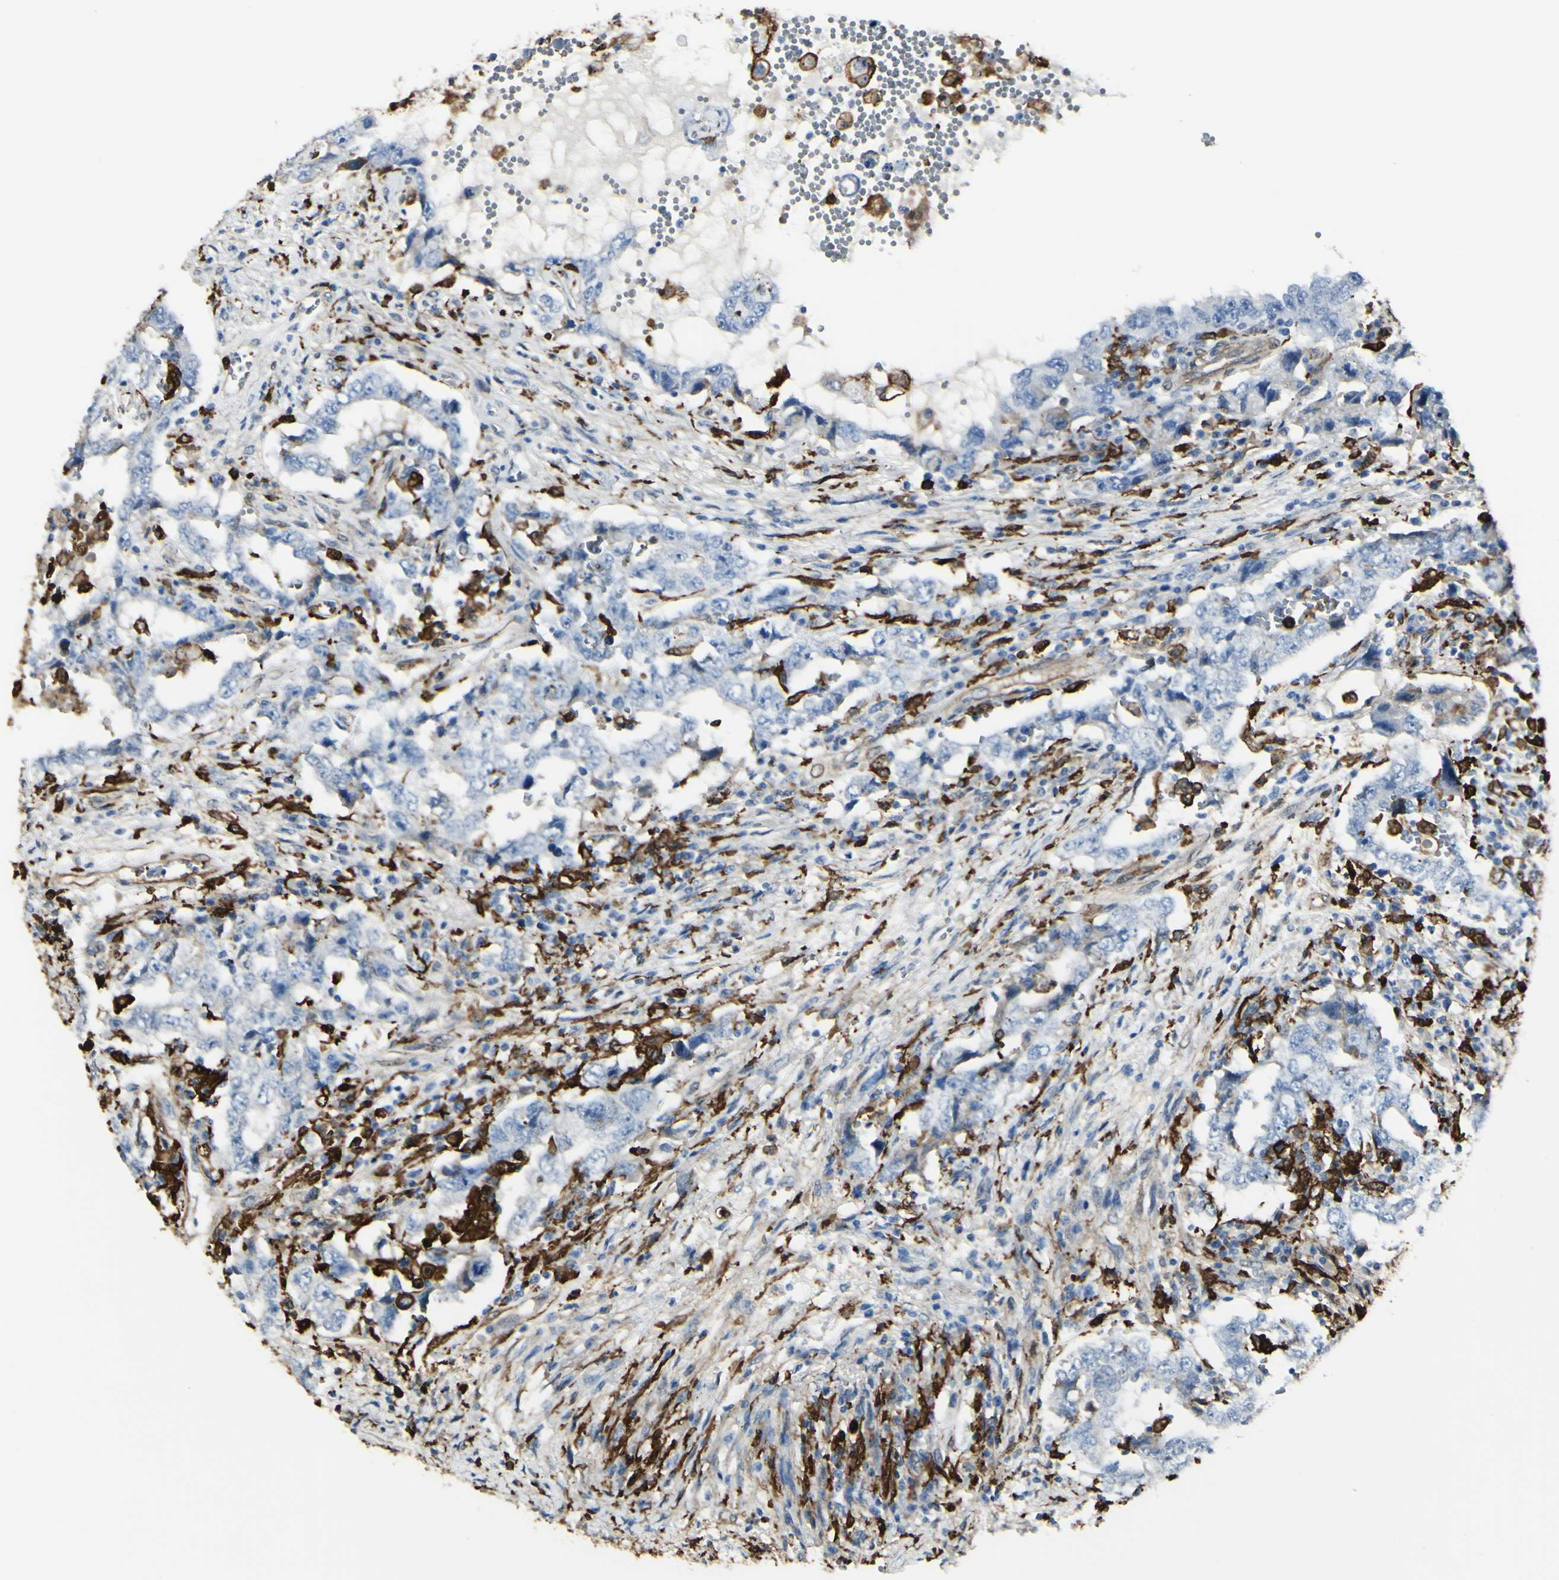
{"staining": {"intensity": "negative", "quantity": "none", "location": "none"}, "tissue": "testis cancer", "cell_type": "Tumor cells", "image_type": "cancer", "snomed": [{"axis": "morphology", "description": "Carcinoma, Embryonal, NOS"}, {"axis": "topography", "description": "Testis"}], "caption": "Immunohistochemistry photomicrograph of neoplastic tissue: human testis embryonal carcinoma stained with DAB (3,3'-diaminobenzidine) displays no significant protein expression in tumor cells.", "gene": "GSN", "patient": {"sex": "male", "age": 26}}